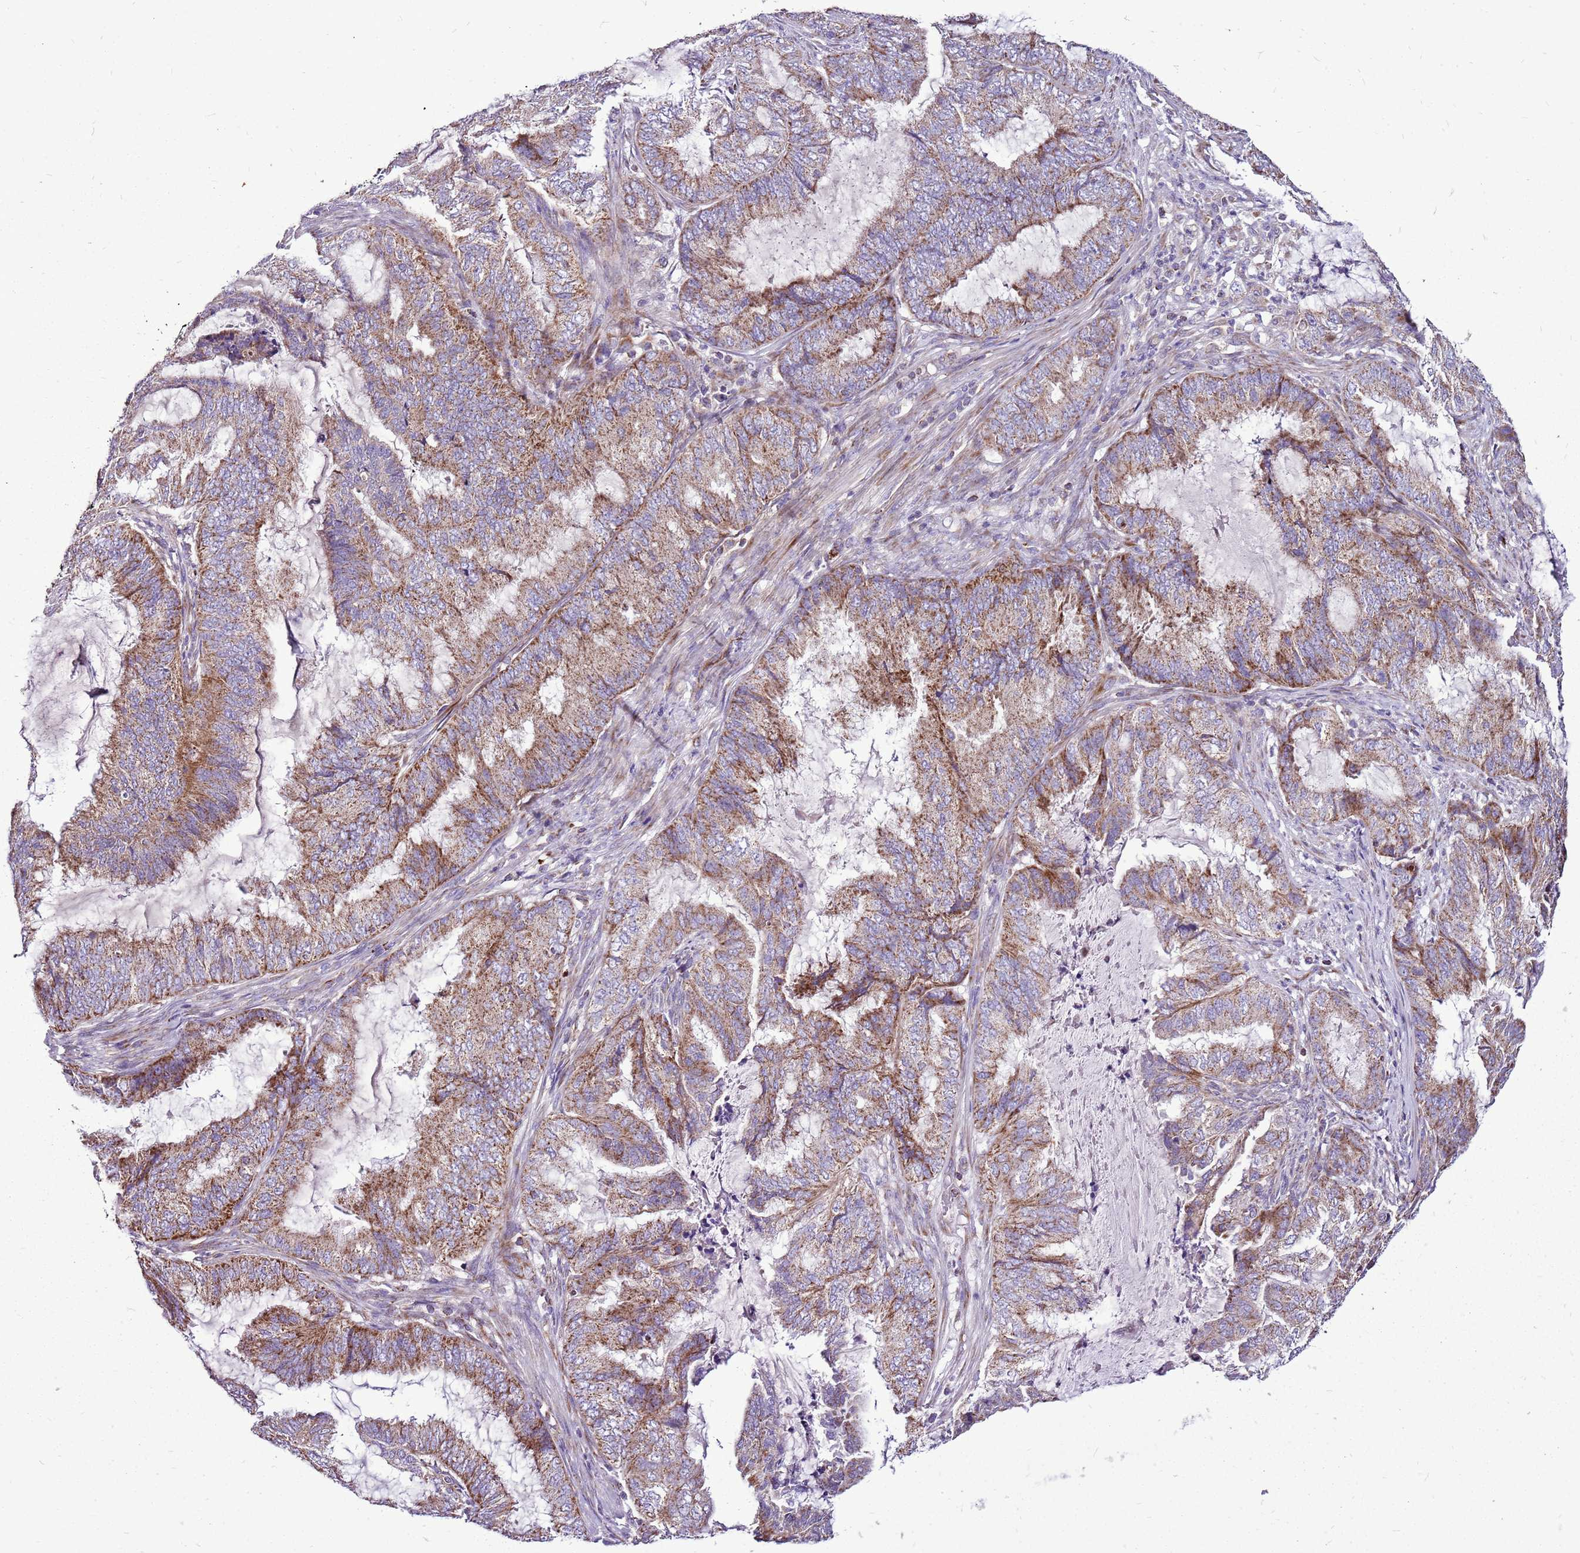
{"staining": {"intensity": "moderate", "quantity": ">75%", "location": "cytoplasmic/membranous"}, "tissue": "endometrial cancer", "cell_type": "Tumor cells", "image_type": "cancer", "snomed": [{"axis": "morphology", "description": "Adenocarcinoma, NOS"}, {"axis": "topography", "description": "Endometrium"}], "caption": "Immunohistochemistry (IHC) (DAB (3,3'-diaminobenzidine)) staining of endometrial adenocarcinoma displays moderate cytoplasmic/membranous protein positivity in about >75% of tumor cells.", "gene": "GCDH", "patient": {"sex": "female", "age": 51}}